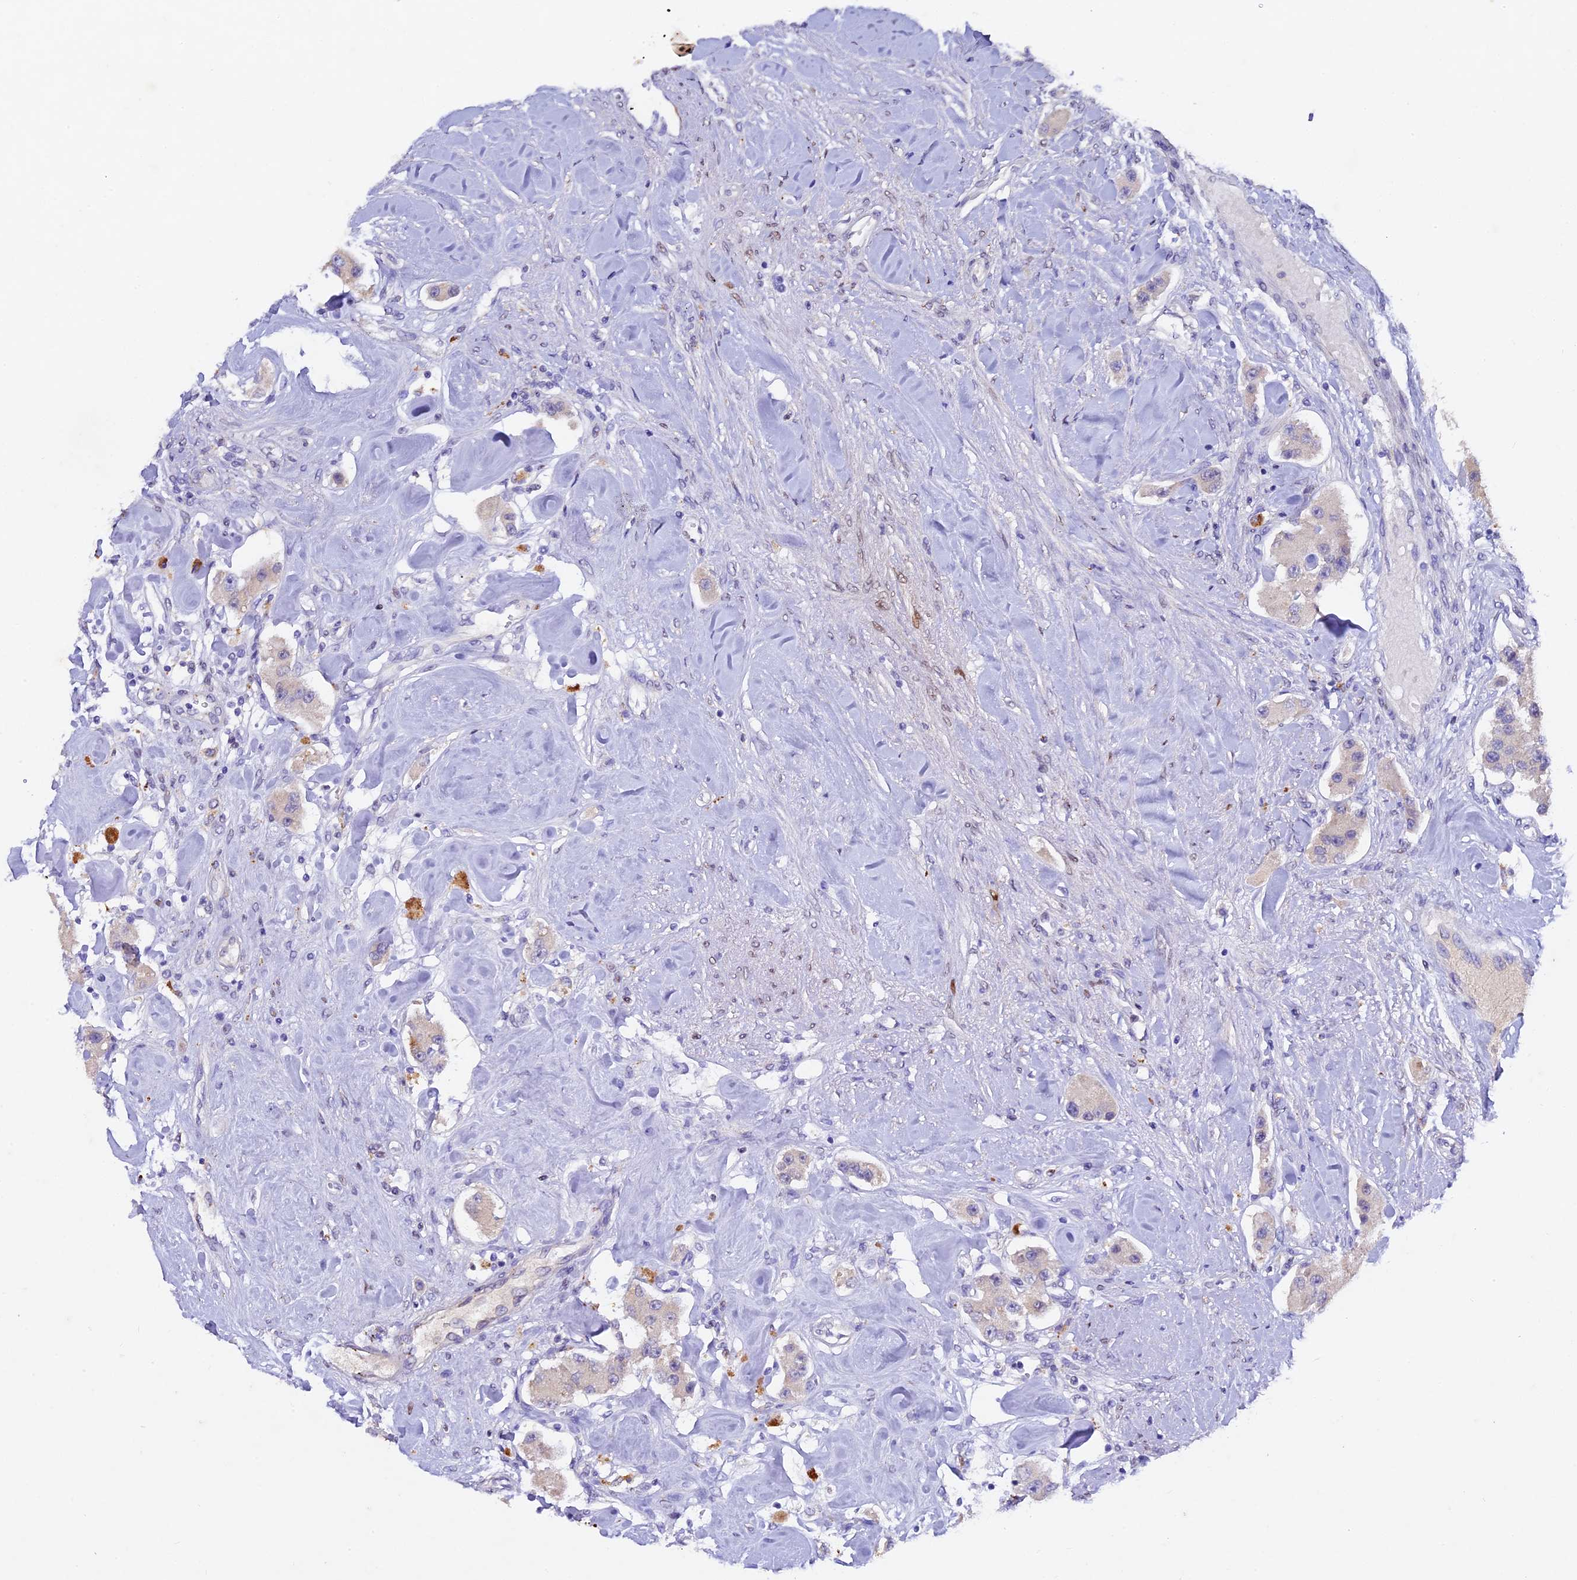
{"staining": {"intensity": "negative", "quantity": "none", "location": "none"}, "tissue": "carcinoid", "cell_type": "Tumor cells", "image_type": "cancer", "snomed": [{"axis": "morphology", "description": "Carcinoid, malignant, NOS"}, {"axis": "topography", "description": "Pancreas"}], "caption": "Micrograph shows no protein positivity in tumor cells of carcinoid tissue.", "gene": "TGDS", "patient": {"sex": "male", "age": 41}}